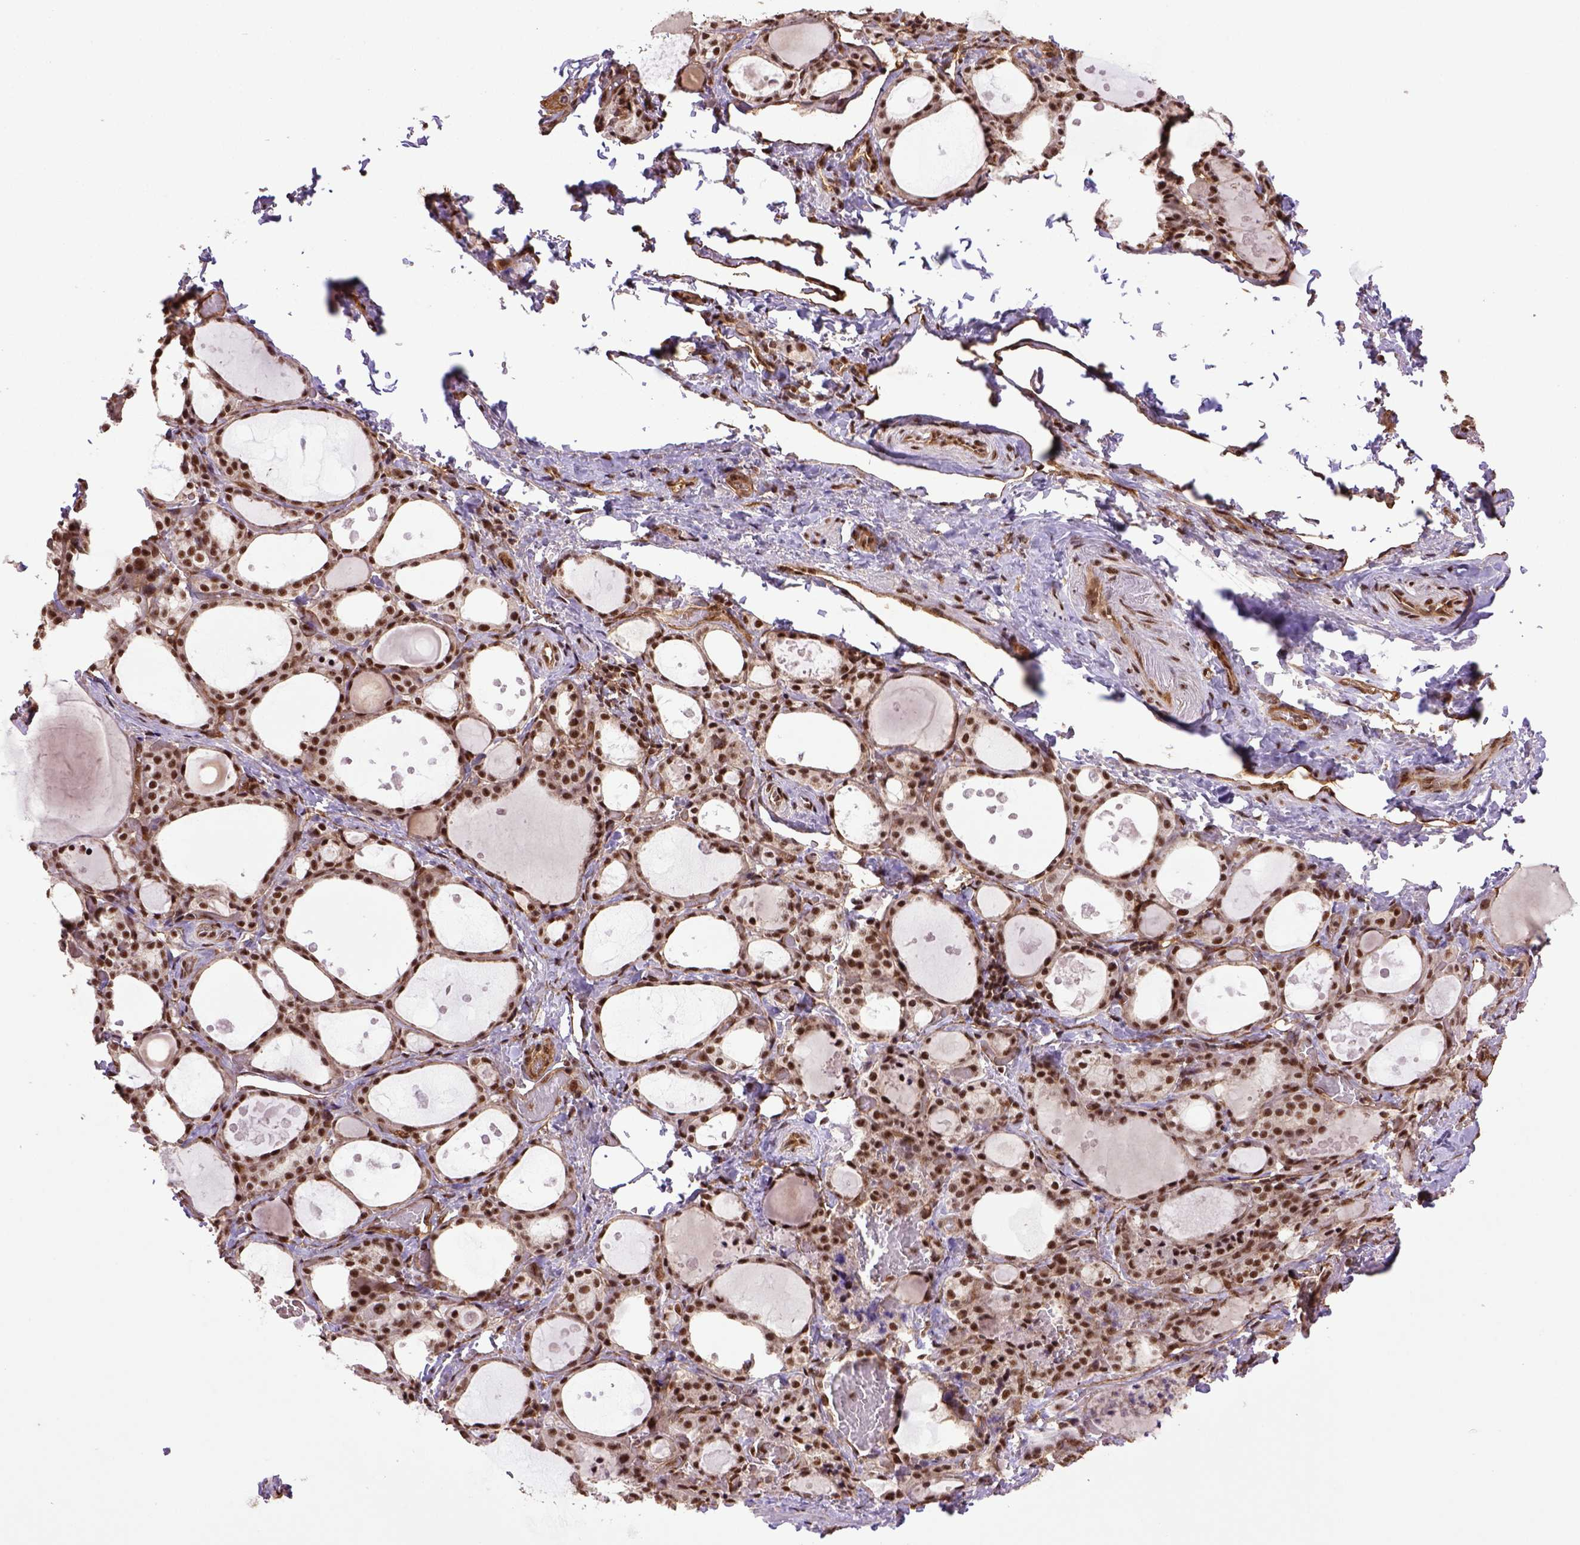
{"staining": {"intensity": "strong", "quantity": ">75%", "location": "nuclear"}, "tissue": "thyroid gland", "cell_type": "Glandular cells", "image_type": "normal", "snomed": [{"axis": "morphology", "description": "Normal tissue, NOS"}, {"axis": "topography", "description": "Thyroid gland"}], "caption": "Brown immunohistochemical staining in normal thyroid gland shows strong nuclear expression in approximately >75% of glandular cells.", "gene": "PPIG", "patient": {"sex": "male", "age": 68}}